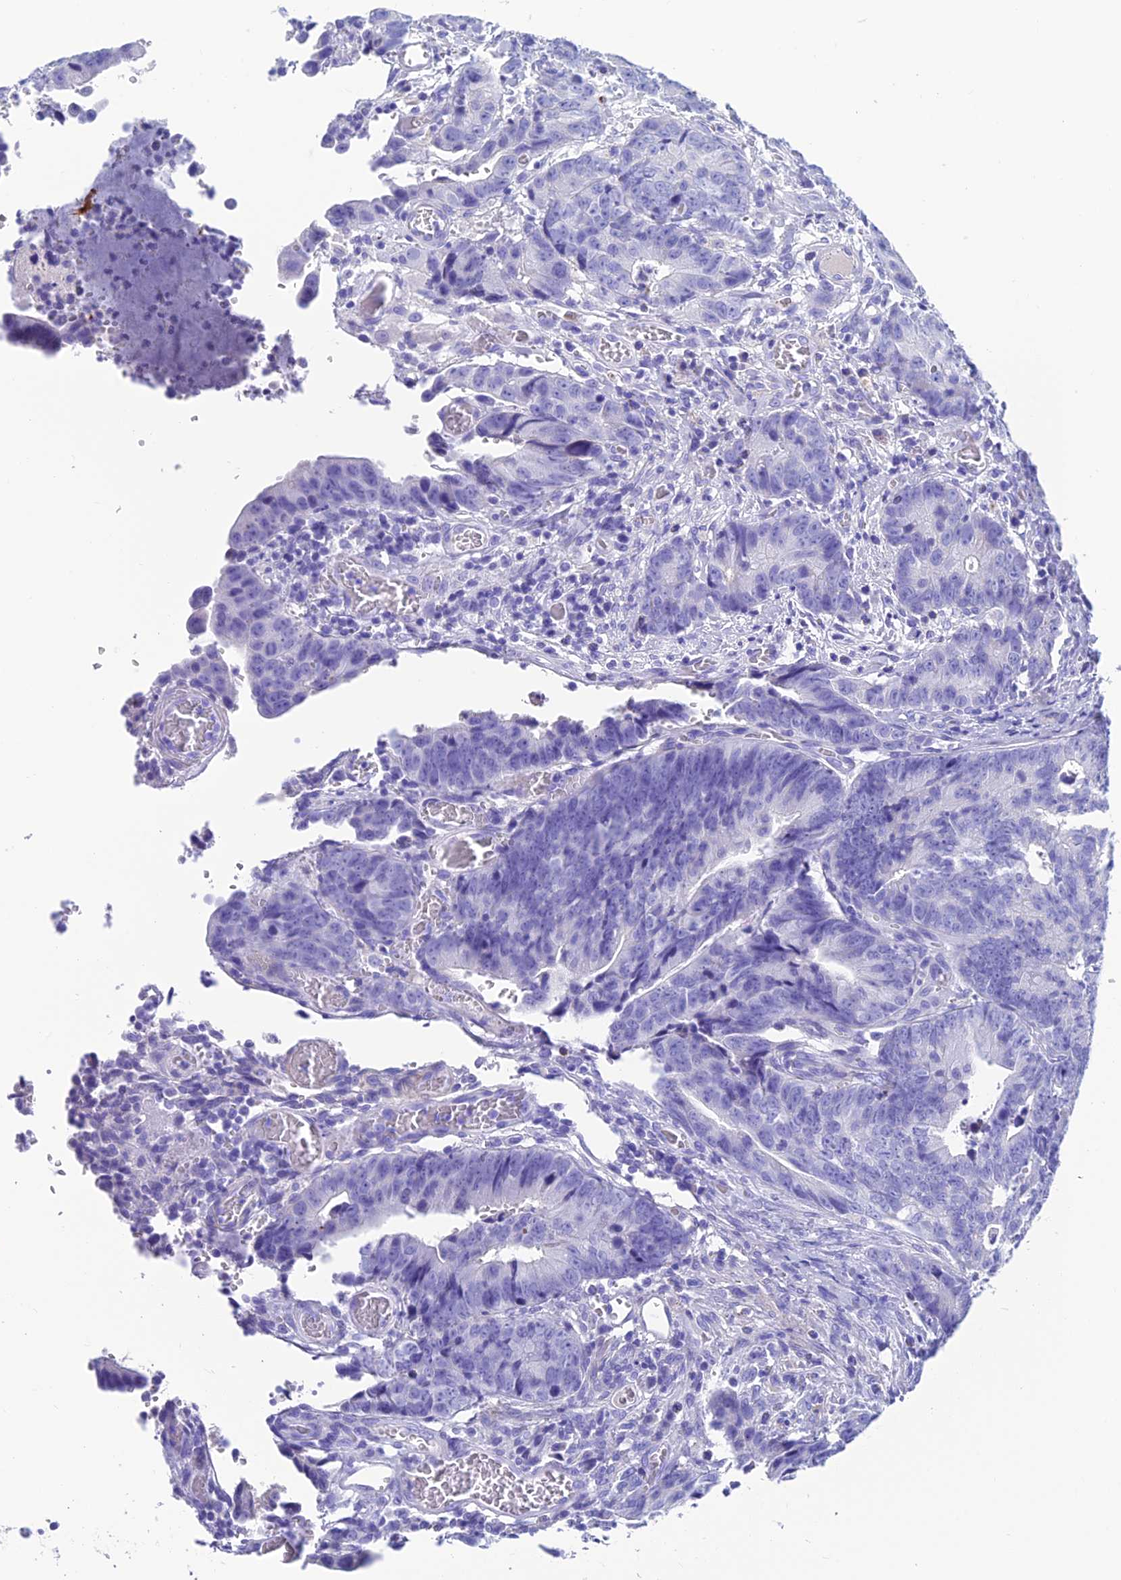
{"staining": {"intensity": "negative", "quantity": "none", "location": "none"}, "tissue": "colorectal cancer", "cell_type": "Tumor cells", "image_type": "cancer", "snomed": [{"axis": "morphology", "description": "Adenocarcinoma, NOS"}, {"axis": "topography", "description": "Colon"}], "caption": "Tumor cells are negative for protein expression in human colorectal adenocarcinoma.", "gene": "GNG11", "patient": {"sex": "female", "age": 57}}